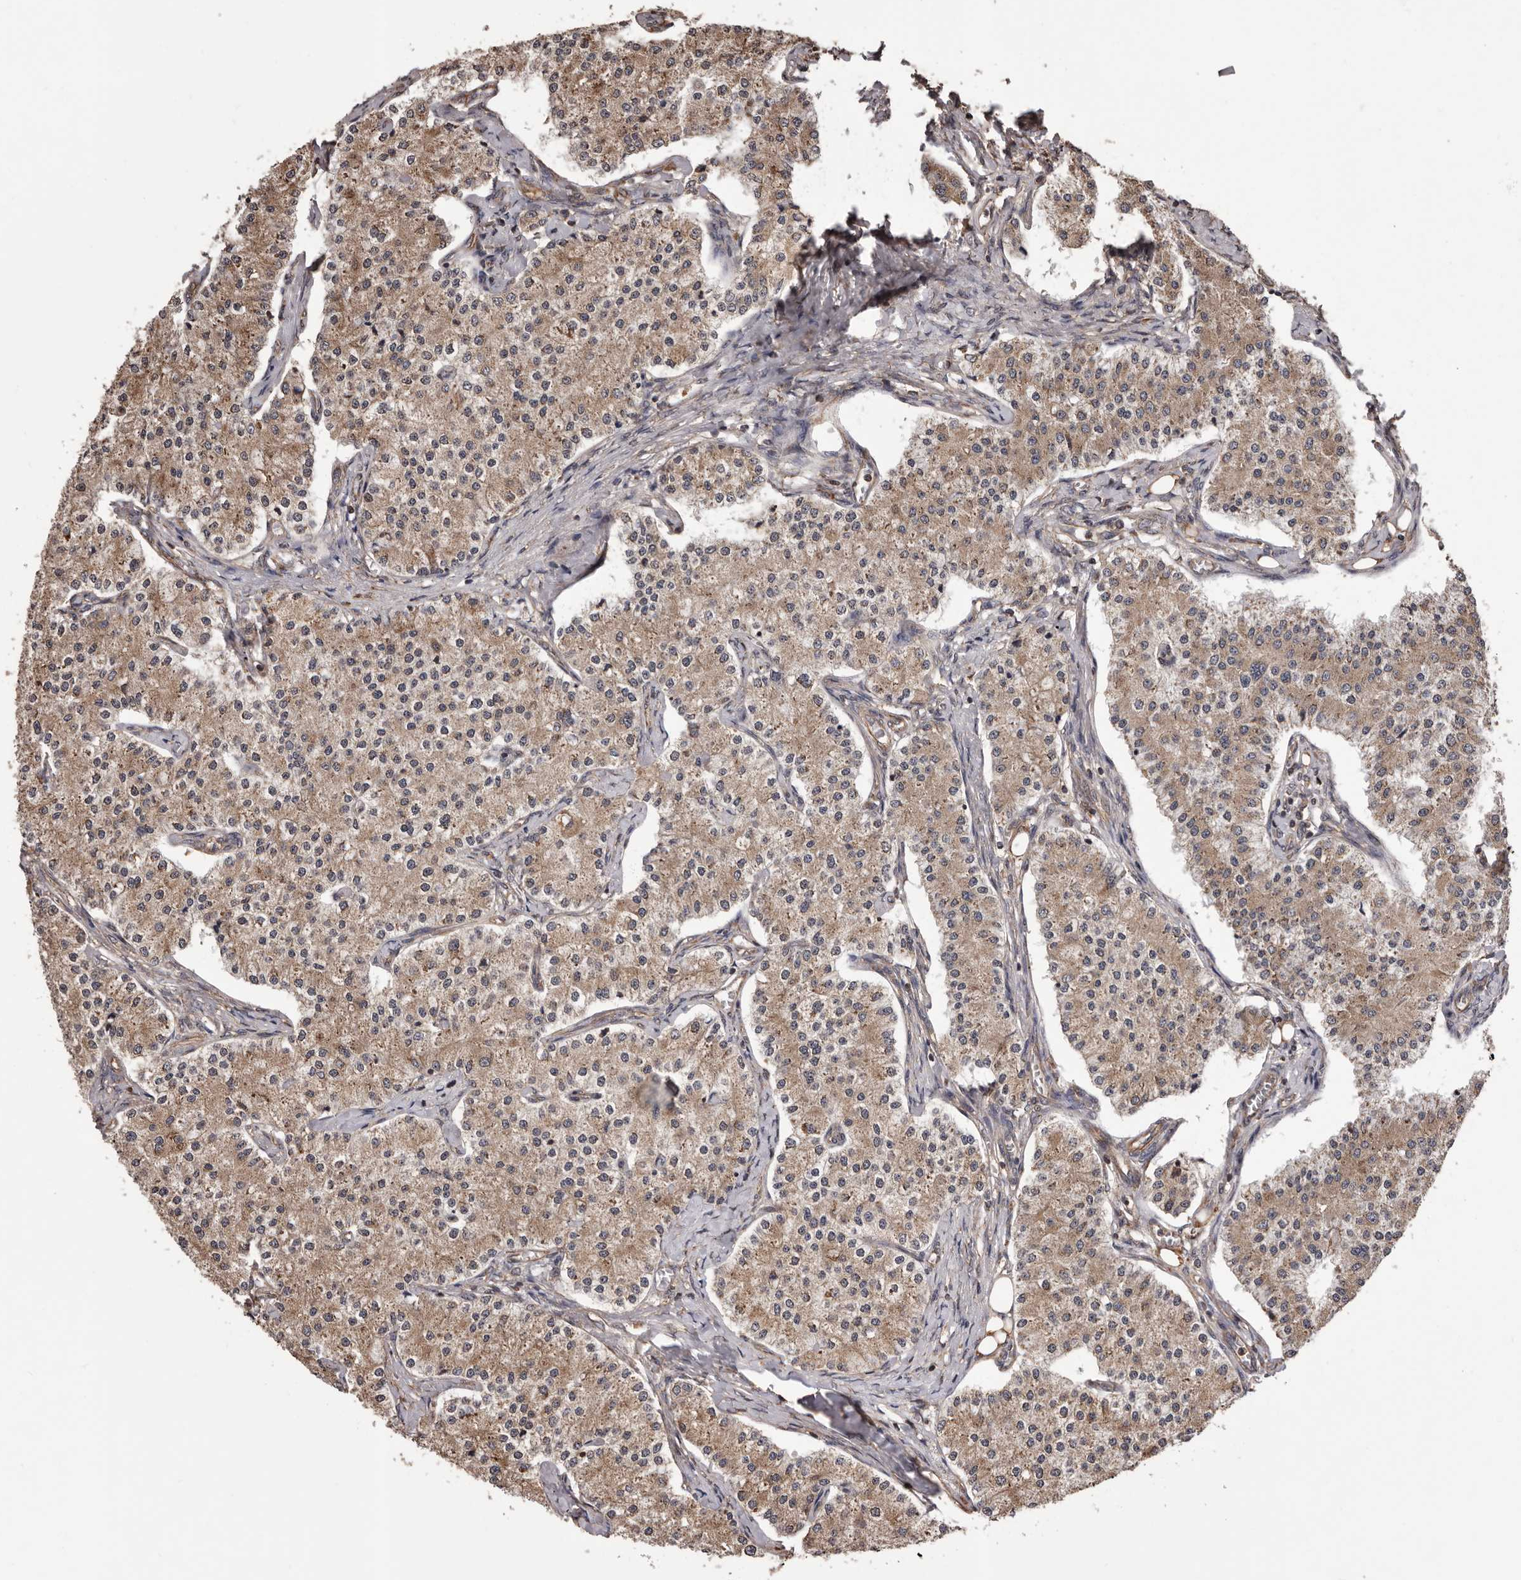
{"staining": {"intensity": "weak", "quantity": ">75%", "location": "cytoplasmic/membranous"}, "tissue": "carcinoid", "cell_type": "Tumor cells", "image_type": "cancer", "snomed": [{"axis": "morphology", "description": "Carcinoid, malignant, NOS"}, {"axis": "topography", "description": "Colon"}], "caption": "Tumor cells reveal low levels of weak cytoplasmic/membranous expression in approximately >75% of cells in human malignant carcinoid.", "gene": "CEP104", "patient": {"sex": "female", "age": 52}}